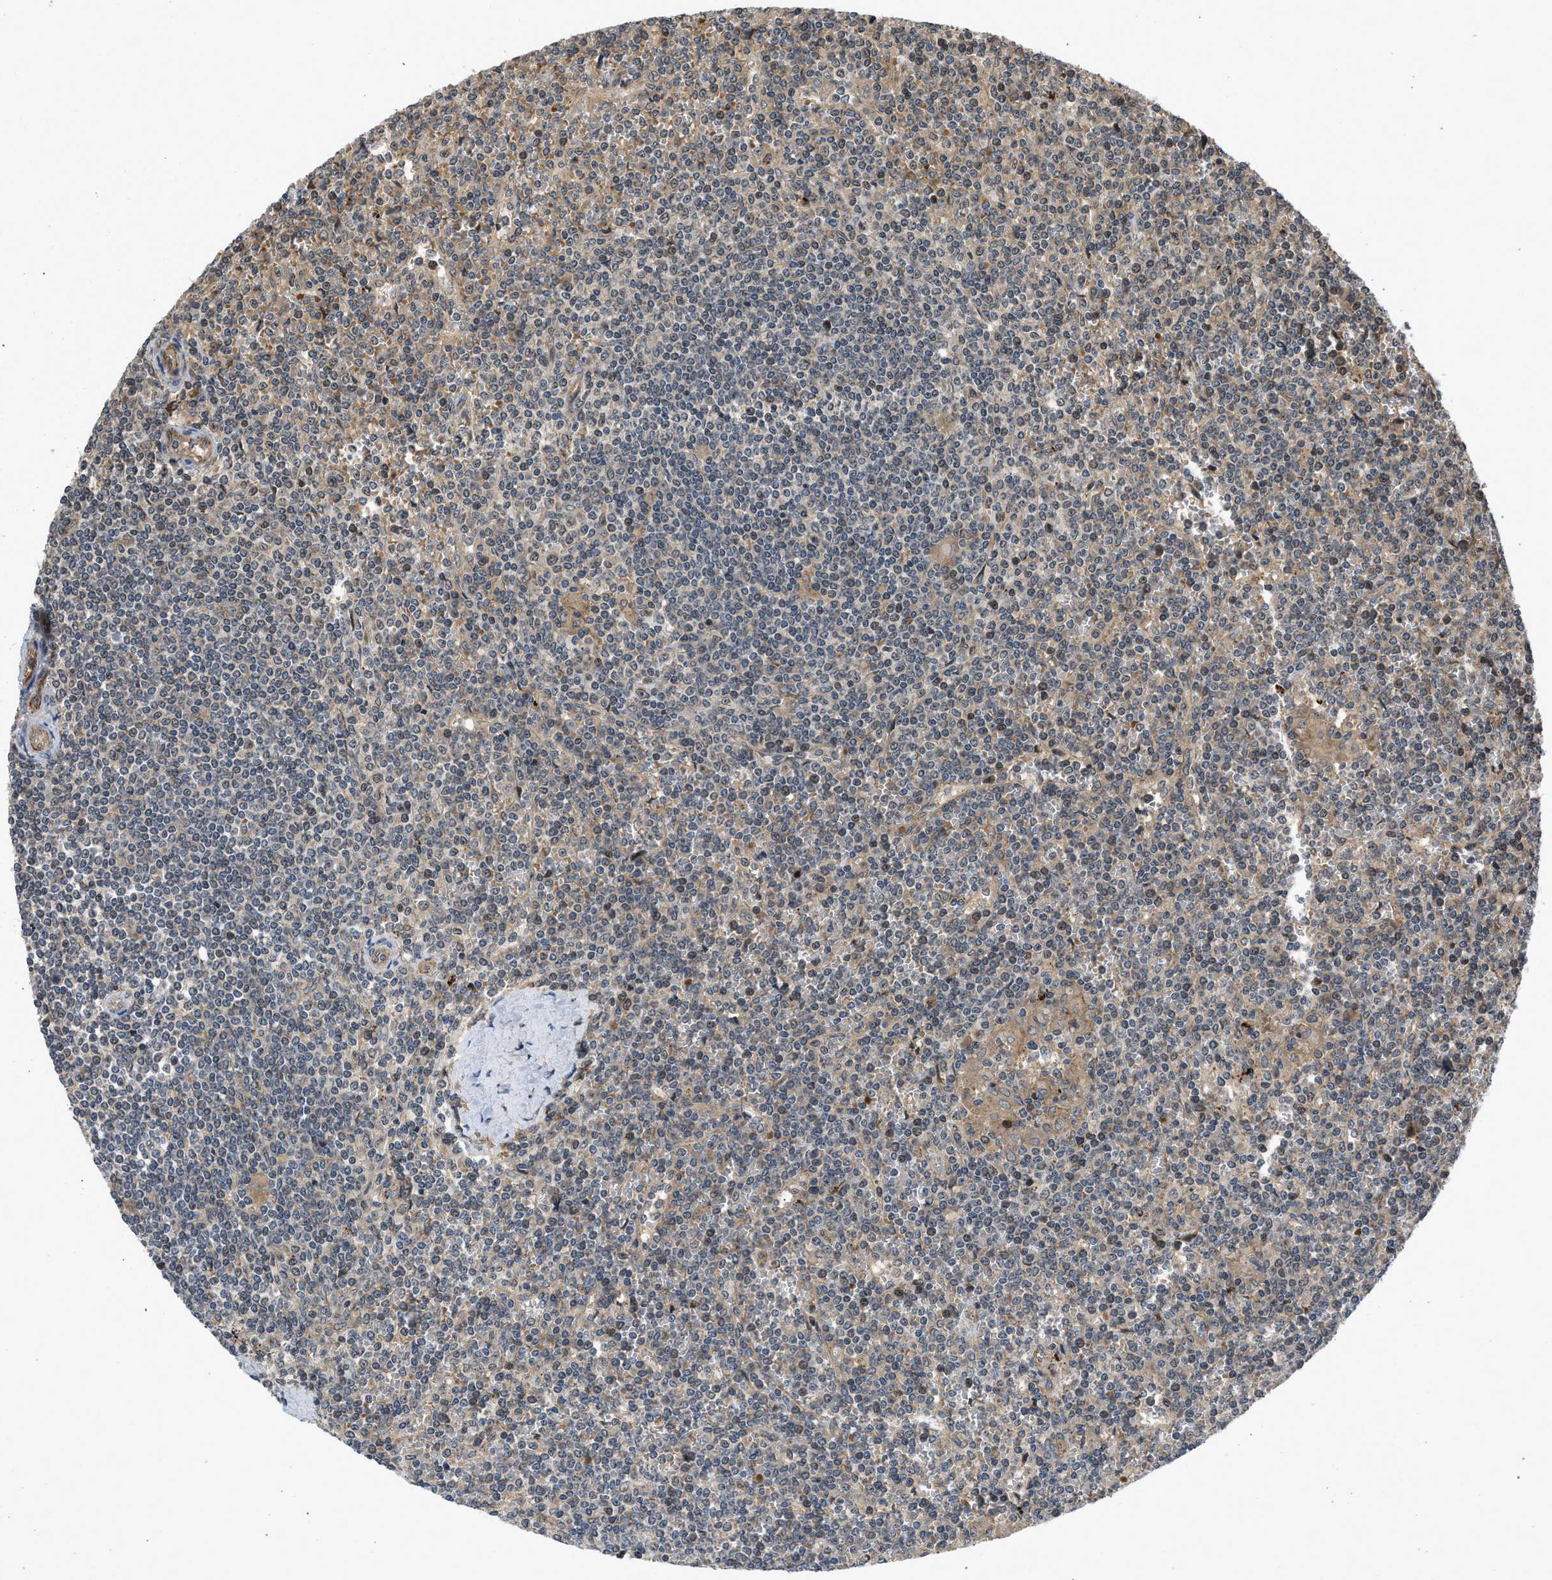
{"staining": {"intensity": "weak", "quantity": "<25%", "location": "cytoplasmic/membranous"}, "tissue": "lymphoma", "cell_type": "Tumor cells", "image_type": "cancer", "snomed": [{"axis": "morphology", "description": "Malignant lymphoma, non-Hodgkin's type, Low grade"}, {"axis": "topography", "description": "Spleen"}], "caption": "This is an immunohistochemistry (IHC) histopathology image of low-grade malignant lymphoma, non-Hodgkin's type. There is no positivity in tumor cells.", "gene": "GPATCH2L", "patient": {"sex": "female", "age": 19}}